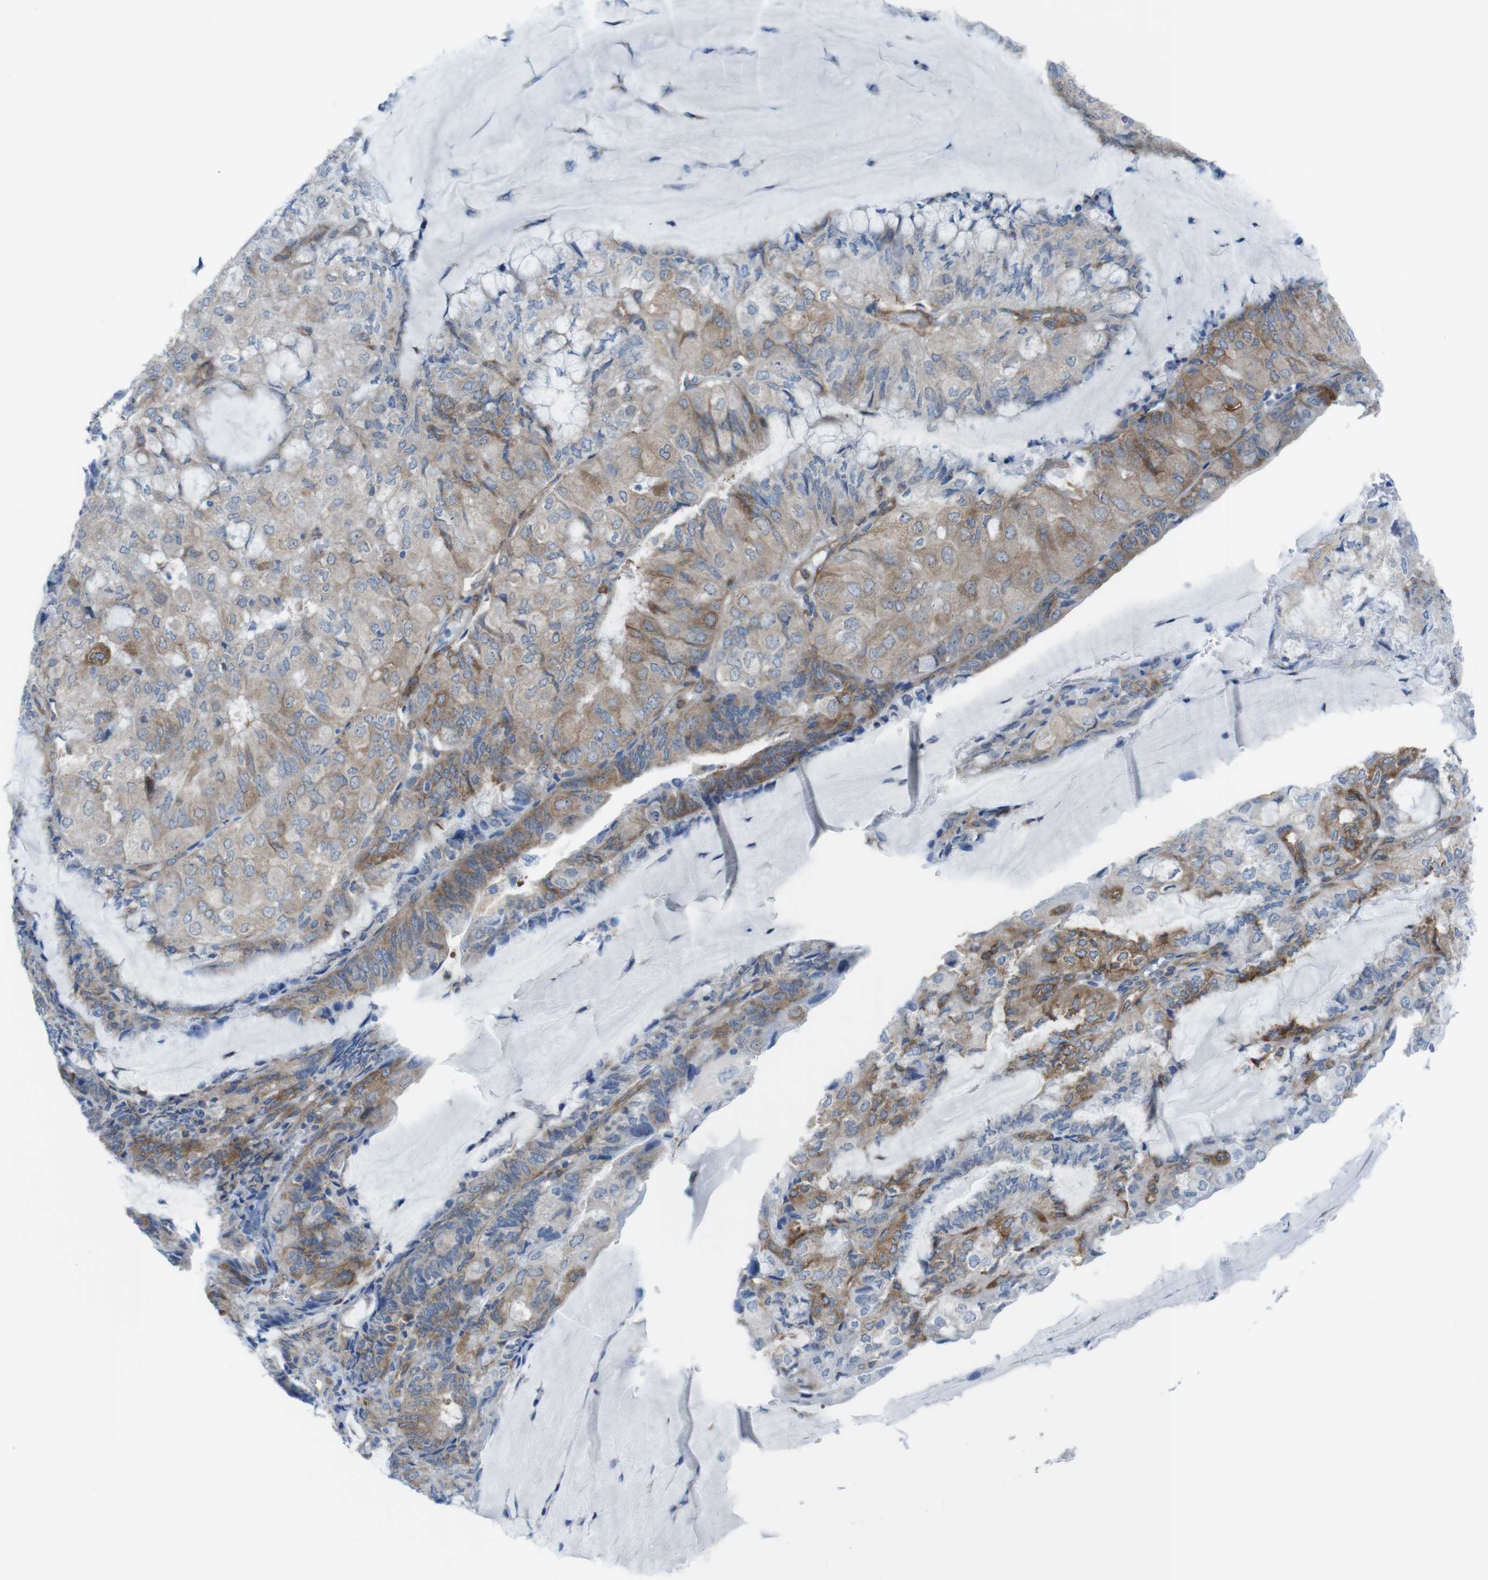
{"staining": {"intensity": "moderate", "quantity": ">75%", "location": "cytoplasmic/membranous"}, "tissue": "endometrial cancer", "cell_type": "Tumor cells", "image_type": "cancer", "snomed": [{"axis": "morphology", "description": "Adenocarcinoma, NOS"}, {"axis": "topography", "description": "Endometrium"}], "caption": "Protein analysis of endometrial cancer tissue exhibits moderate cytoplasmic/membranous expression in approximately >75% of tumor cells.", "gene": "DIAPH2", "patient": {"sex": "female", "age": 81}}